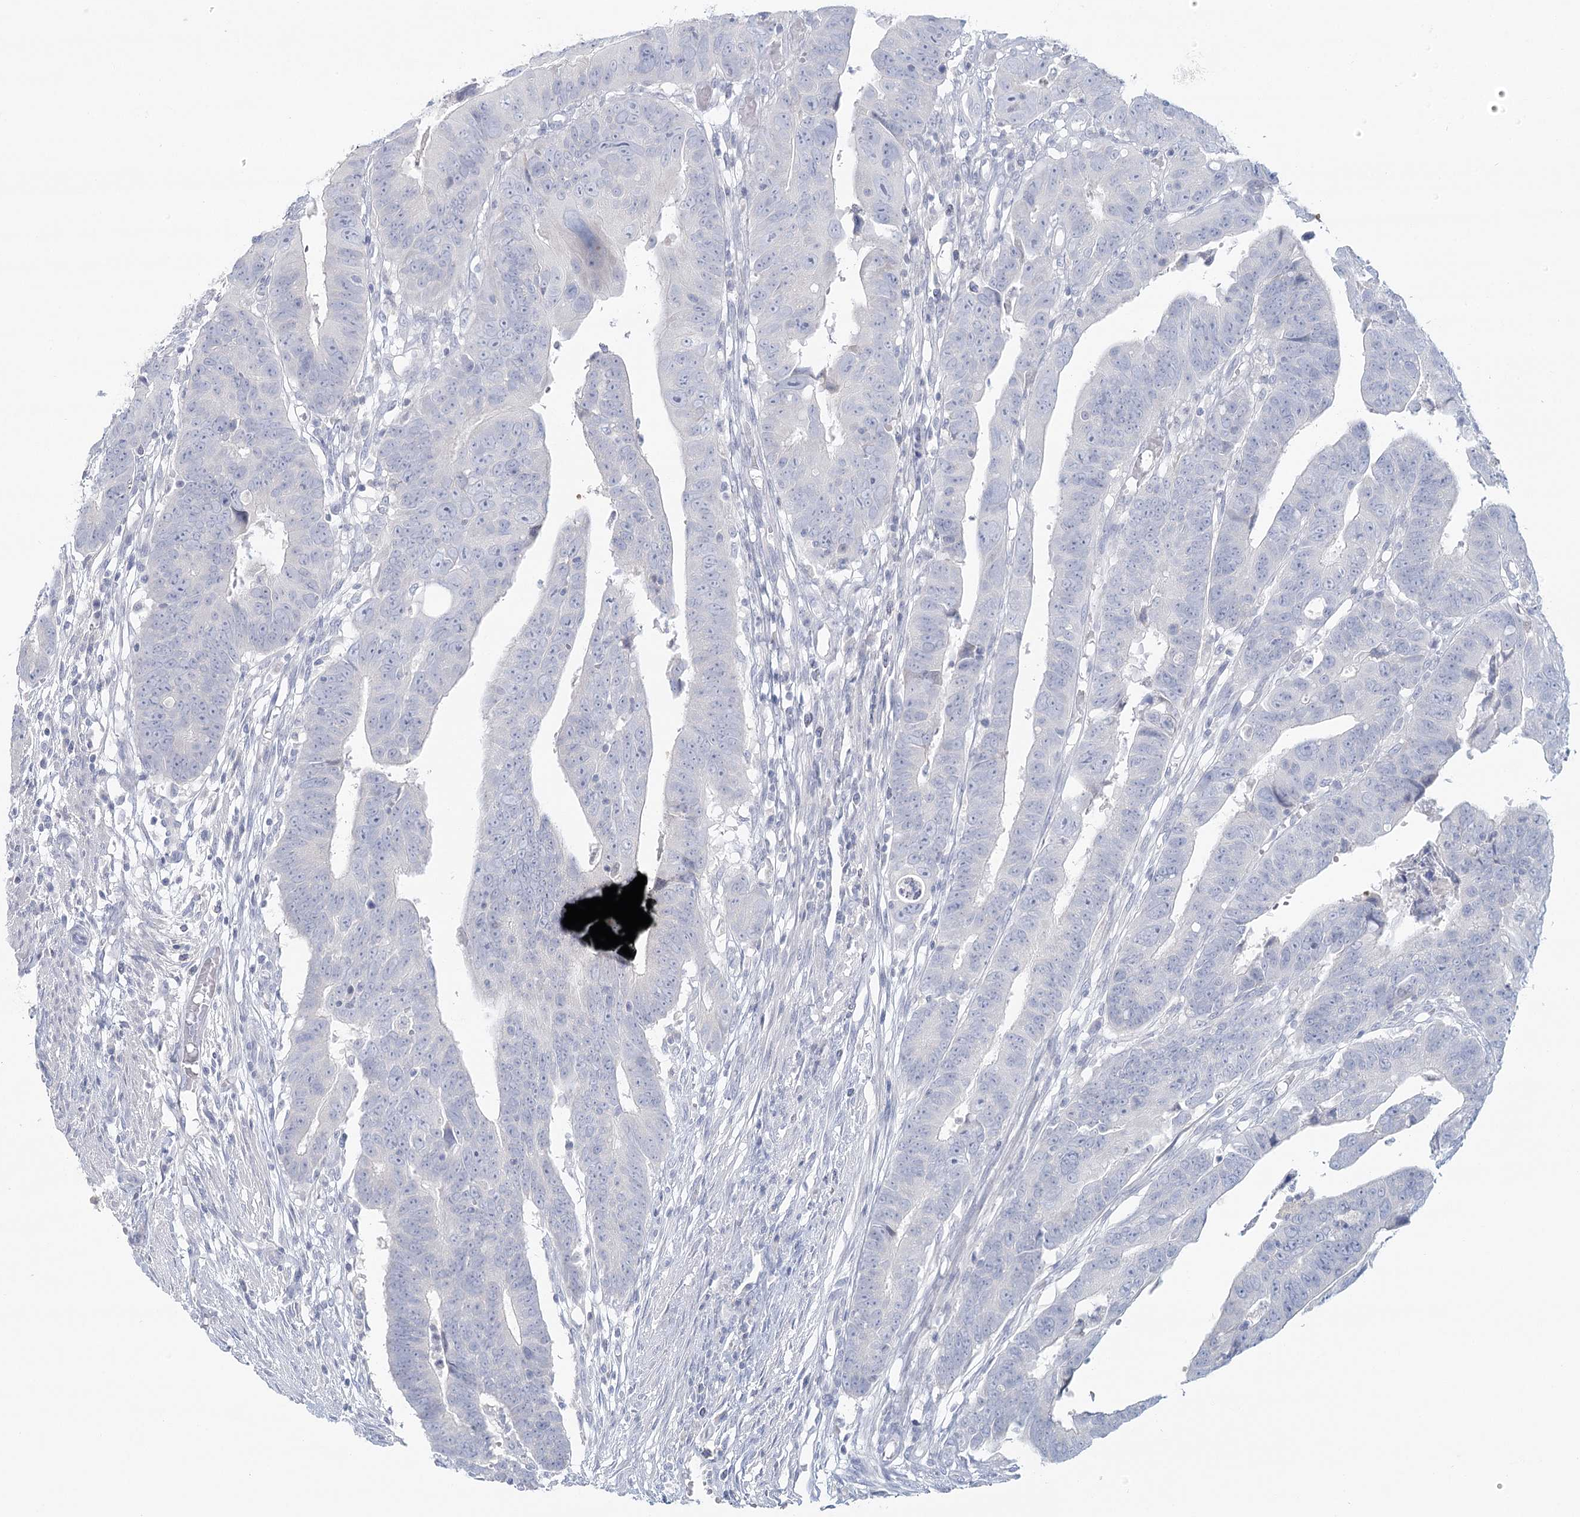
{"staining": {"intensity": "negative", "quantity": "none", "location": "none"}, "tissue": "colorectal cancer", "cell_type": "Tumor cells", "image_type": "cancer", "snomed": [{"axis": "morphology", "description": "Adenocarcinoma, NOS"}, {"axis": "topography", "description": "Rectum"}], "caption": "Immunohistochemical staining of colorectal cancer exhibits no significant positivity in tumor cells. Brightfield microscopy of IHC stained with DAB (3,3'-diaminobenzidine) (brown) and hematoxylin (blue), captured at high magnification.", "gene": "DMGDH", "patient": {"sex": "female", "age": 65}}